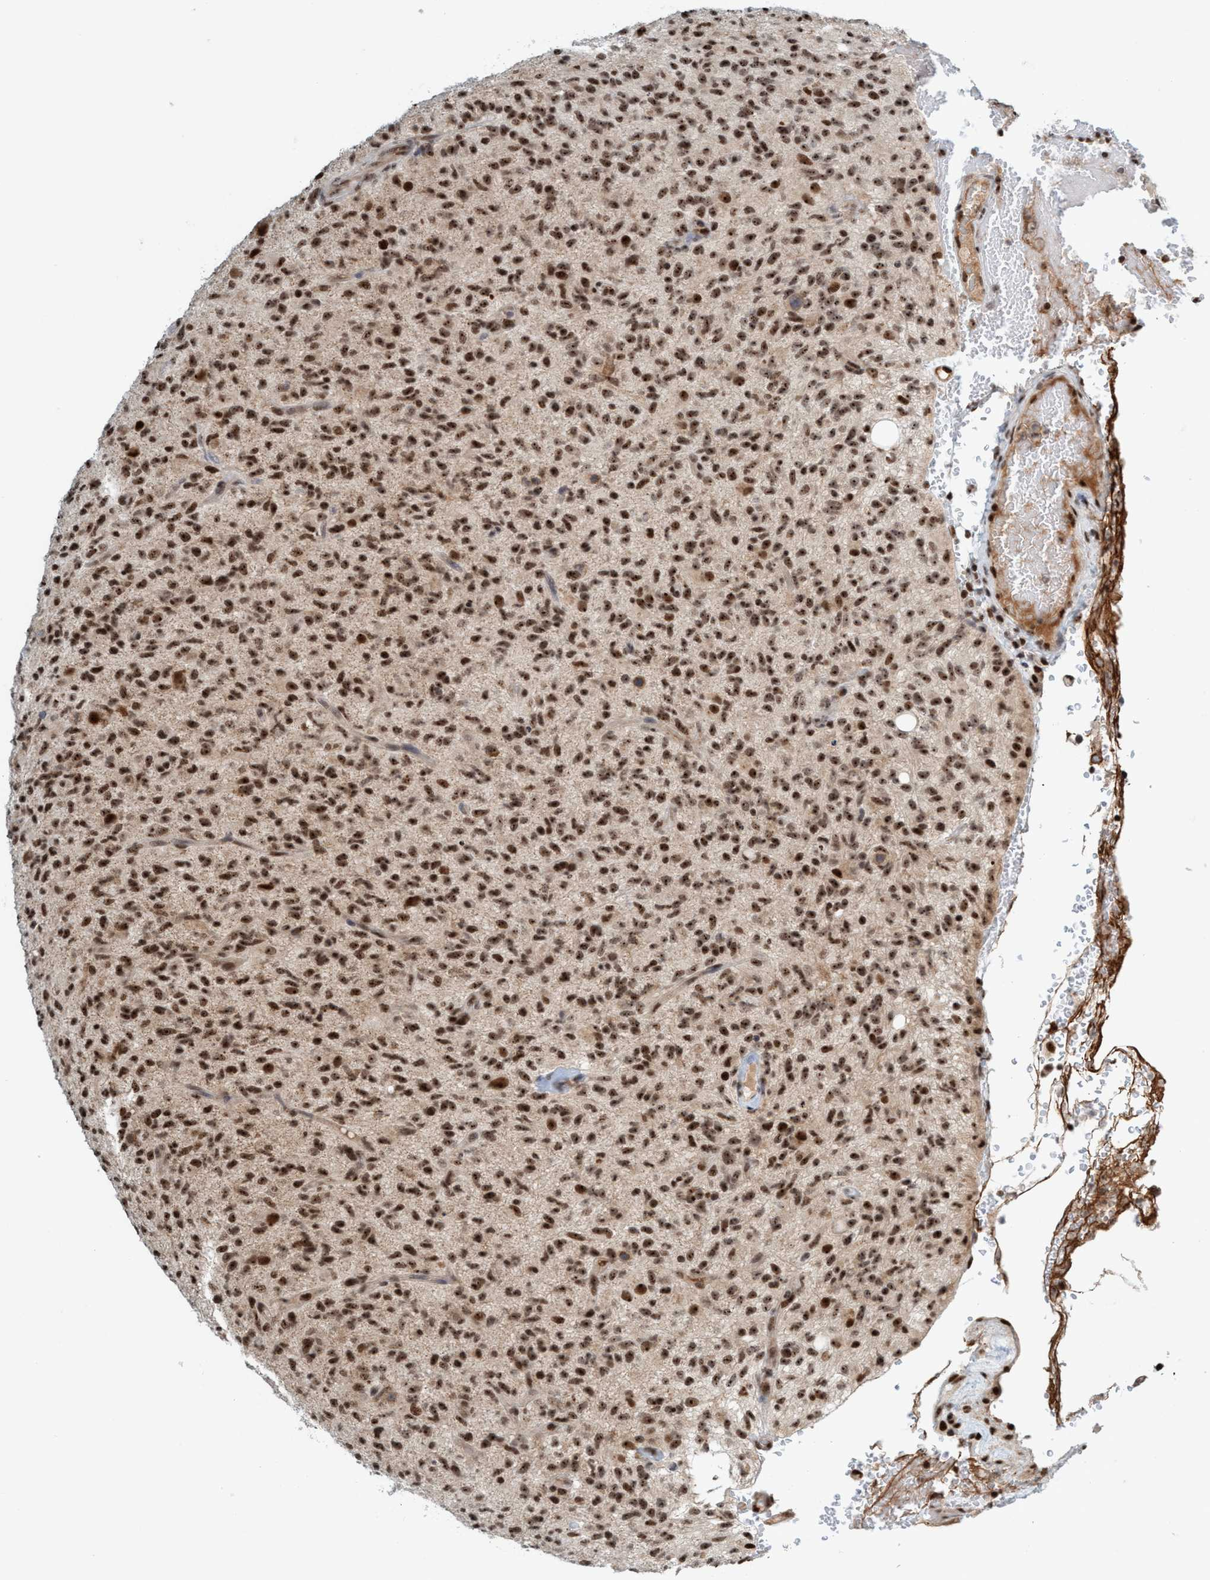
{"staining": {"intensity": "strong", "quantity": ">75%", "location": "nuclear"}, "tissue": "glioma", "cell_type": "Tumor cells", "image_type": "cancer", "snomed": [{"axis": "morphology", "description": "Glioma, malignant, High grade"}, {"axis": "topography", "description": "Brain"}], "caption": "Glioma stained with immunohistochemistry exhibits strong nuclear expression in about >75% of tumor cells.", "gene": "SMCR8", "patient": {"sex": "male", "age": 71}}